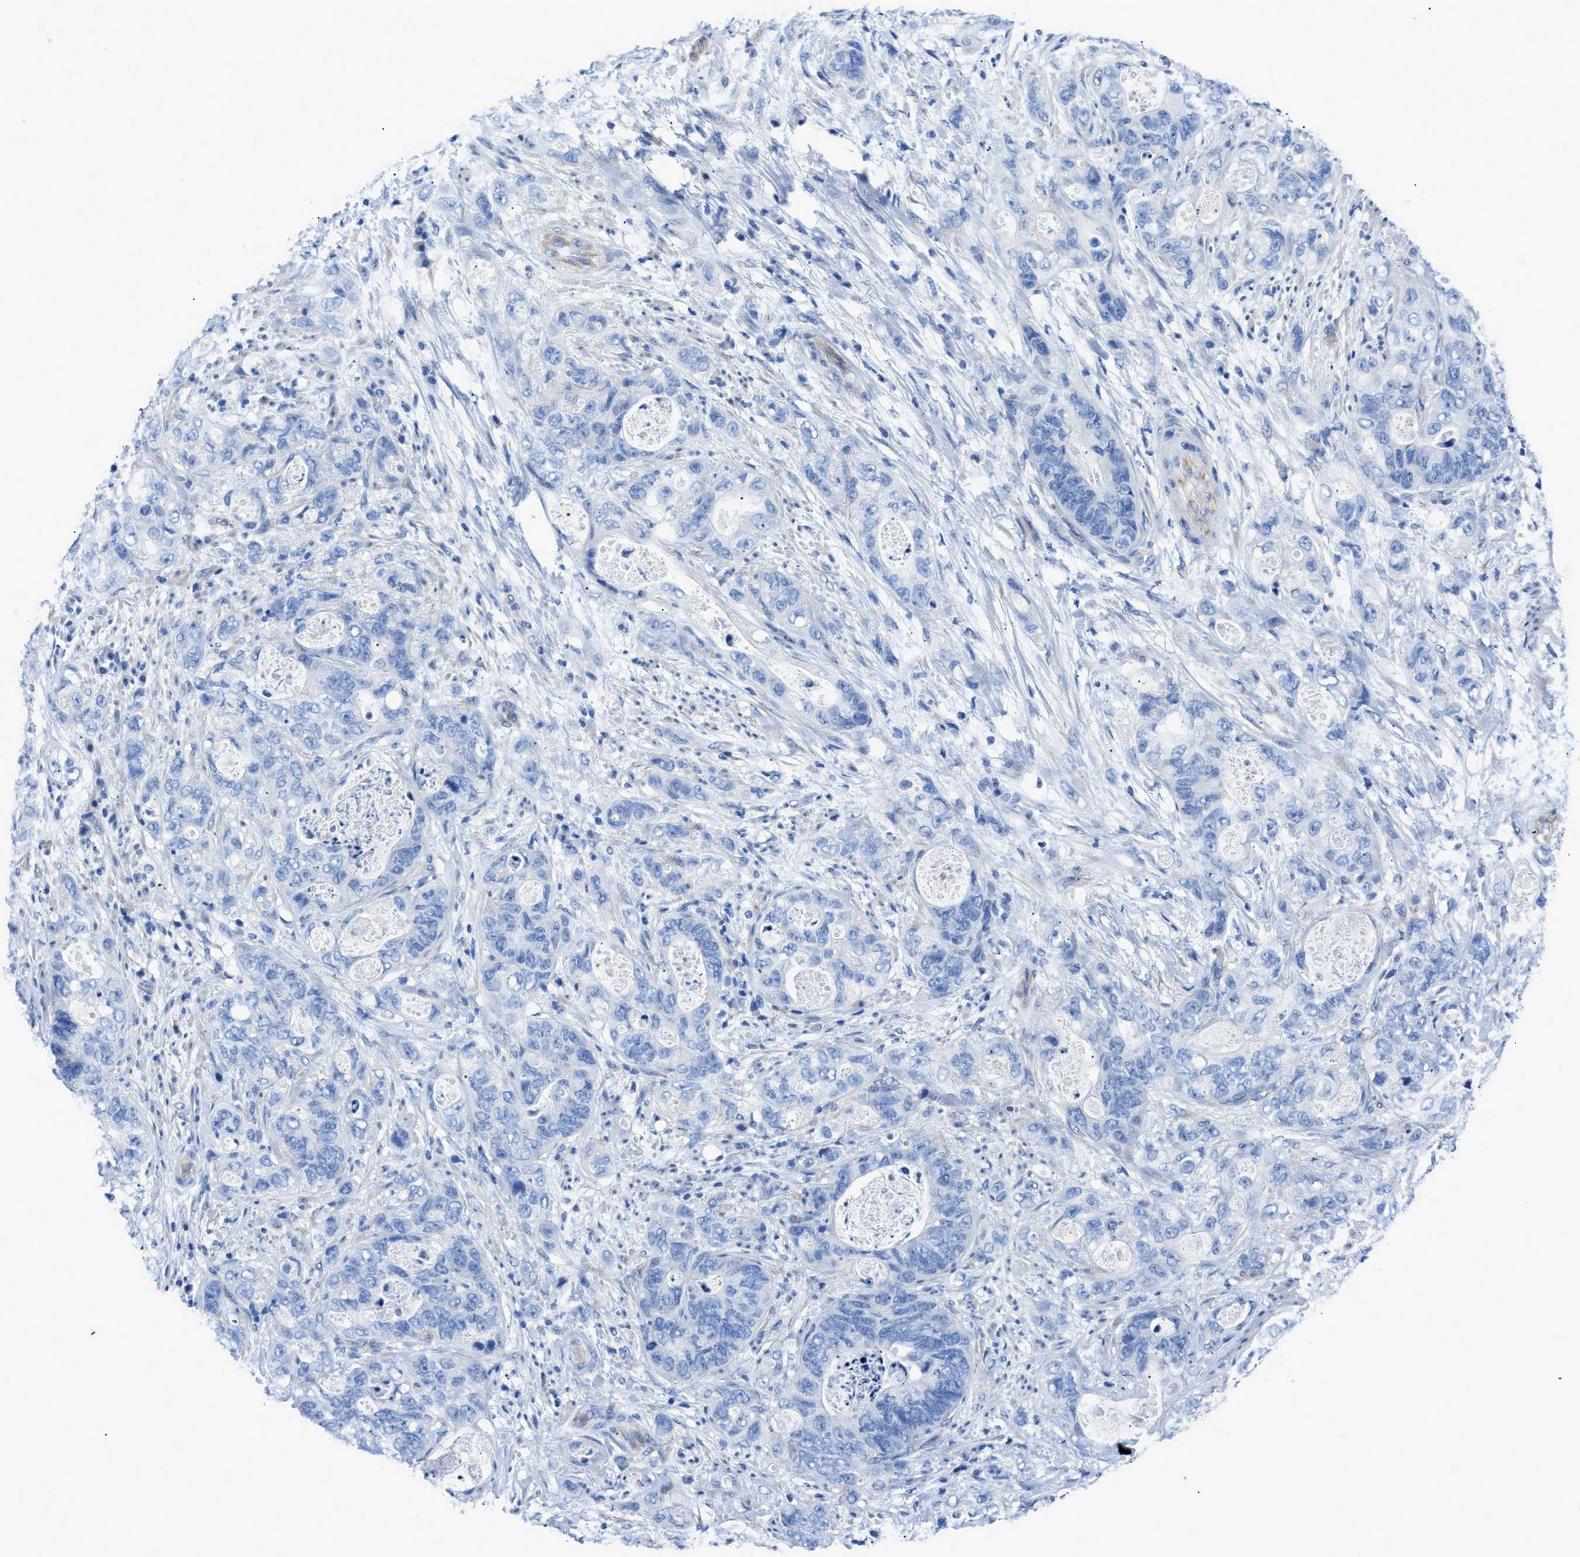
{"staining": {"intensity": "negative", "quantity": "none", "location": "none"}, "tissue": "stomach cancer", "cell_type": "Tumor cells", "image_type": "cancer", "snomed": [{"axis": "morphology", "description": "Adenocarcinoma, NOS"}, {"axis": "topography", "description": "Stomach"}], "caption": "This is an immunohistochemistry (IHC) image of human adenocarcinoma (stomach). There is no expression in tumor cells.", "gene": "ITPR1", "patient": {"sex": "female", "age": 89}}